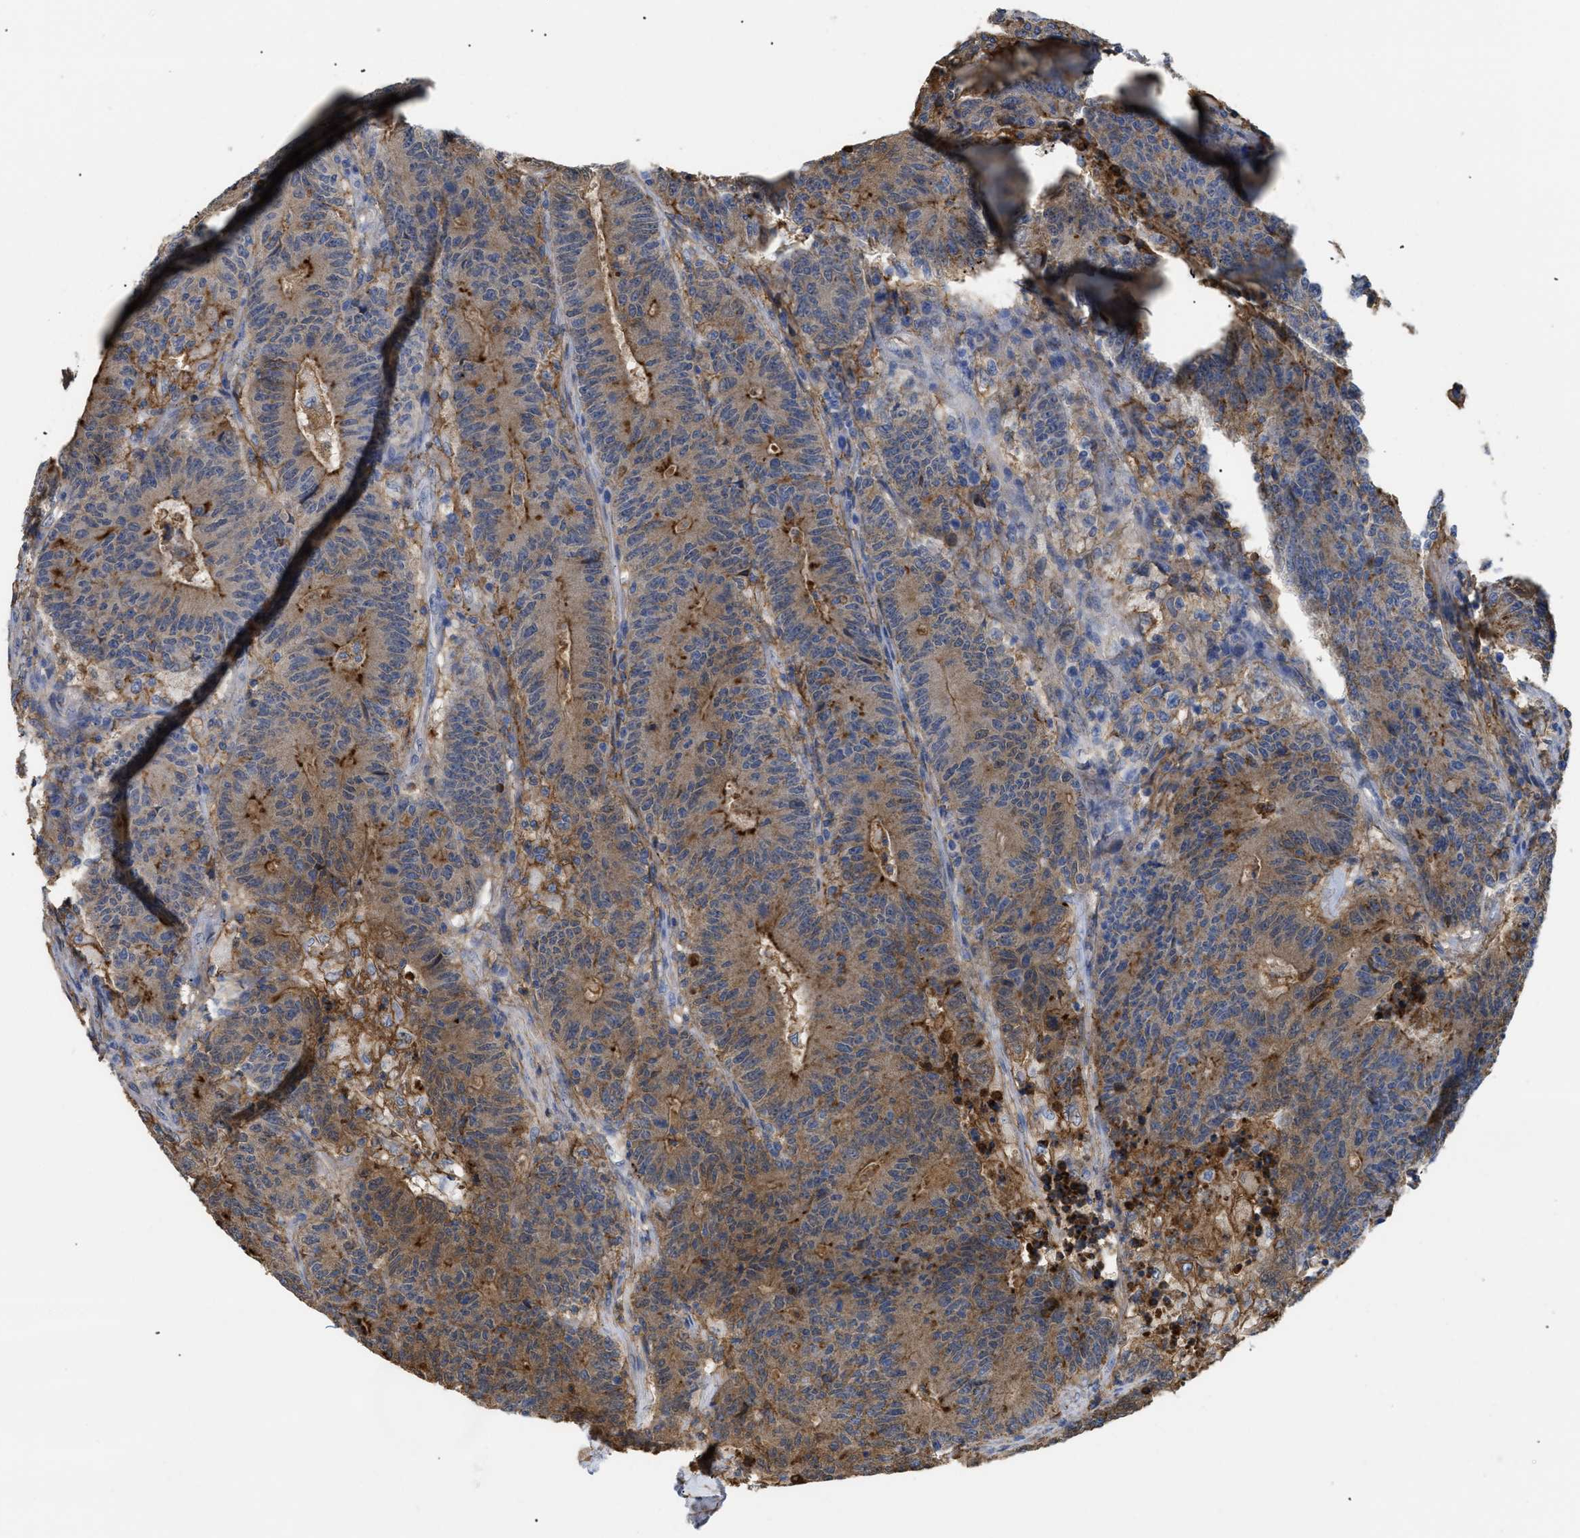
{"staining": {"intensity": "moderate", "quantity": ">75%", "location": "cytoplasmic/membranous"}, "tissue": "colorectal cancer", "cell_type": "Tumor cells", "image_type": "cancer", "snomed": [{"axis": "morphology", "description": "Normal tissue, NOS"}, {"axis": "morphology", "description": "Adenocarcinoma, NOS"}, {"axis": "topography", "description": "Colon"}], "caption": "Moderate cytoplasmic/membranous protein expression is appreciated in about >75% of tumor cells in colorectal cancer (adenocarcinoma). The protein is shown in brown color, while the nuclei are stained blue.", "gene": "ANXA4", "patient": {"sex": "female", "age": 75}}